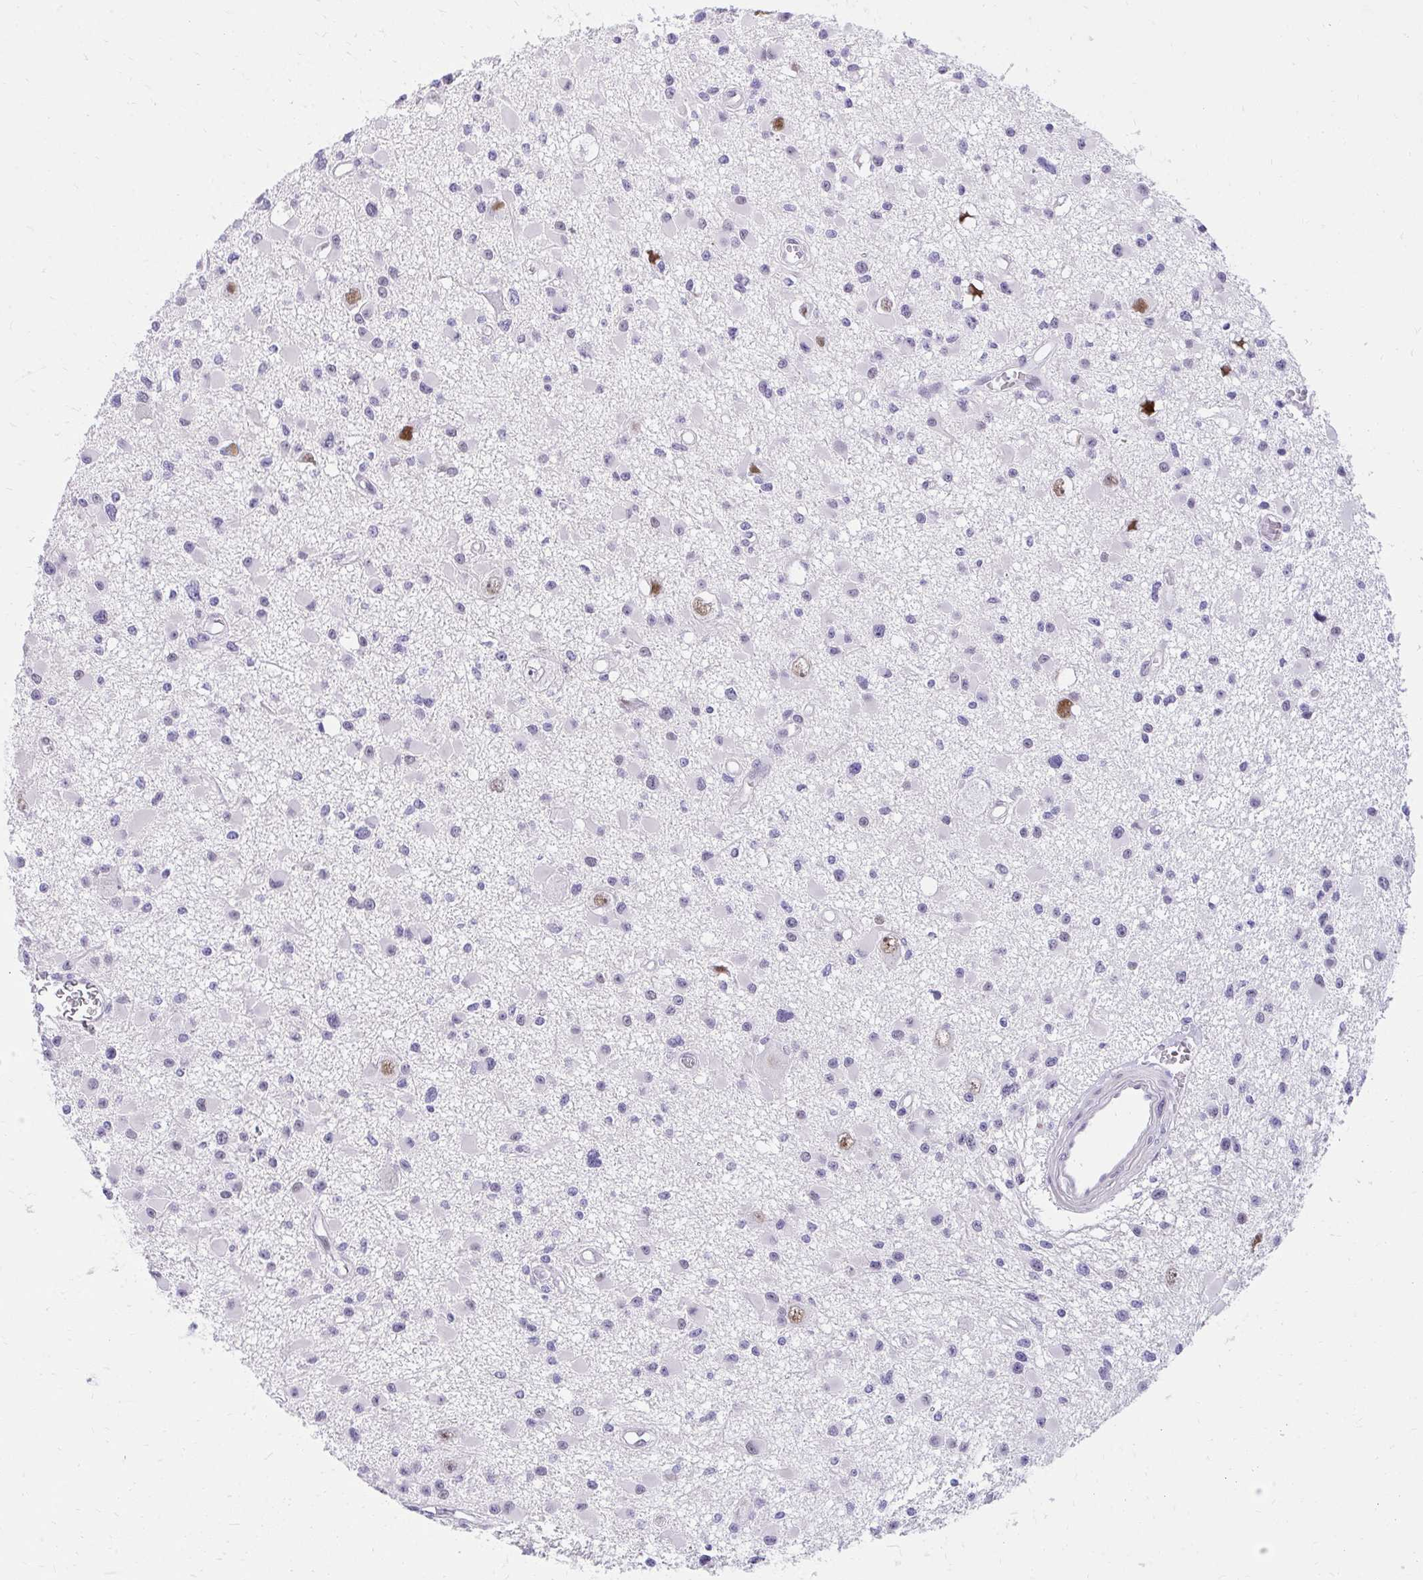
{"staining": {"intensity": "negative", "quantity": "none", "location": "none"}, "tissue": "glioma", "cell_type": "Tumor cells", "image_type": "cancer", "snomed": [{"axis": "morphology", "description": "Glioma, malignant, High grade"}, {"axis": "topography", "description": "Brain"}], "caption": "Immunohistochemical staining of human glioma shows no significant expression in tumor cells.", "gene": "KLK1", "patient": {"sex": "male", "age": 54}}